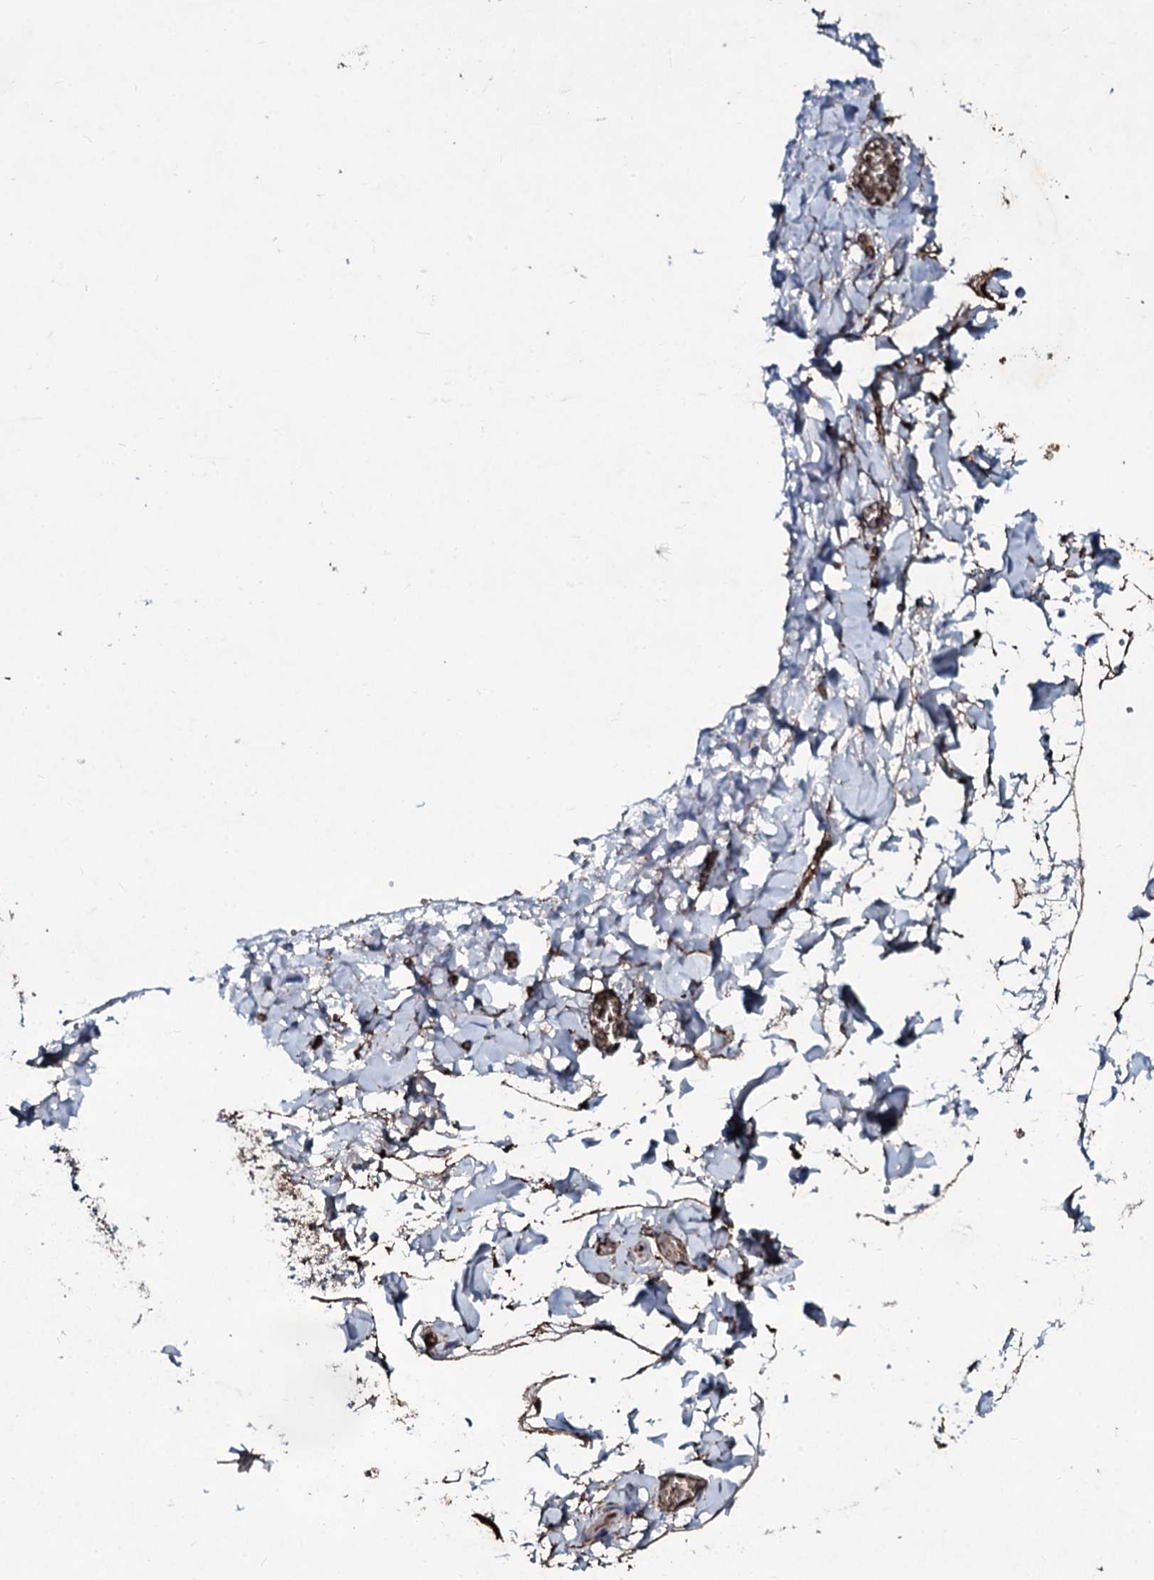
{"staining": {"intensity": "strong", "quantity": "25%-75%", "location": "cytoplasmic/membranous"}, "tissue": "adipose tissue", "cell_type": "Adipocytes", "image_type": "normal", "snomed": [{"axis": "morphology", "description": "Normal tissue, NOS"}, {"axis": "topography", "description": "Gallbladder"}, {"axis": "topography", "description": "Peripheral nerve tissue"}], "caption": "Adipocytes demonstrate high levels of strong cytoplasmic/membranous positivity in about 25%-75% of cells in normal human adipose tissue.", "gene": "DMAC2", "patient": {"sex": "male", "age": 38}}